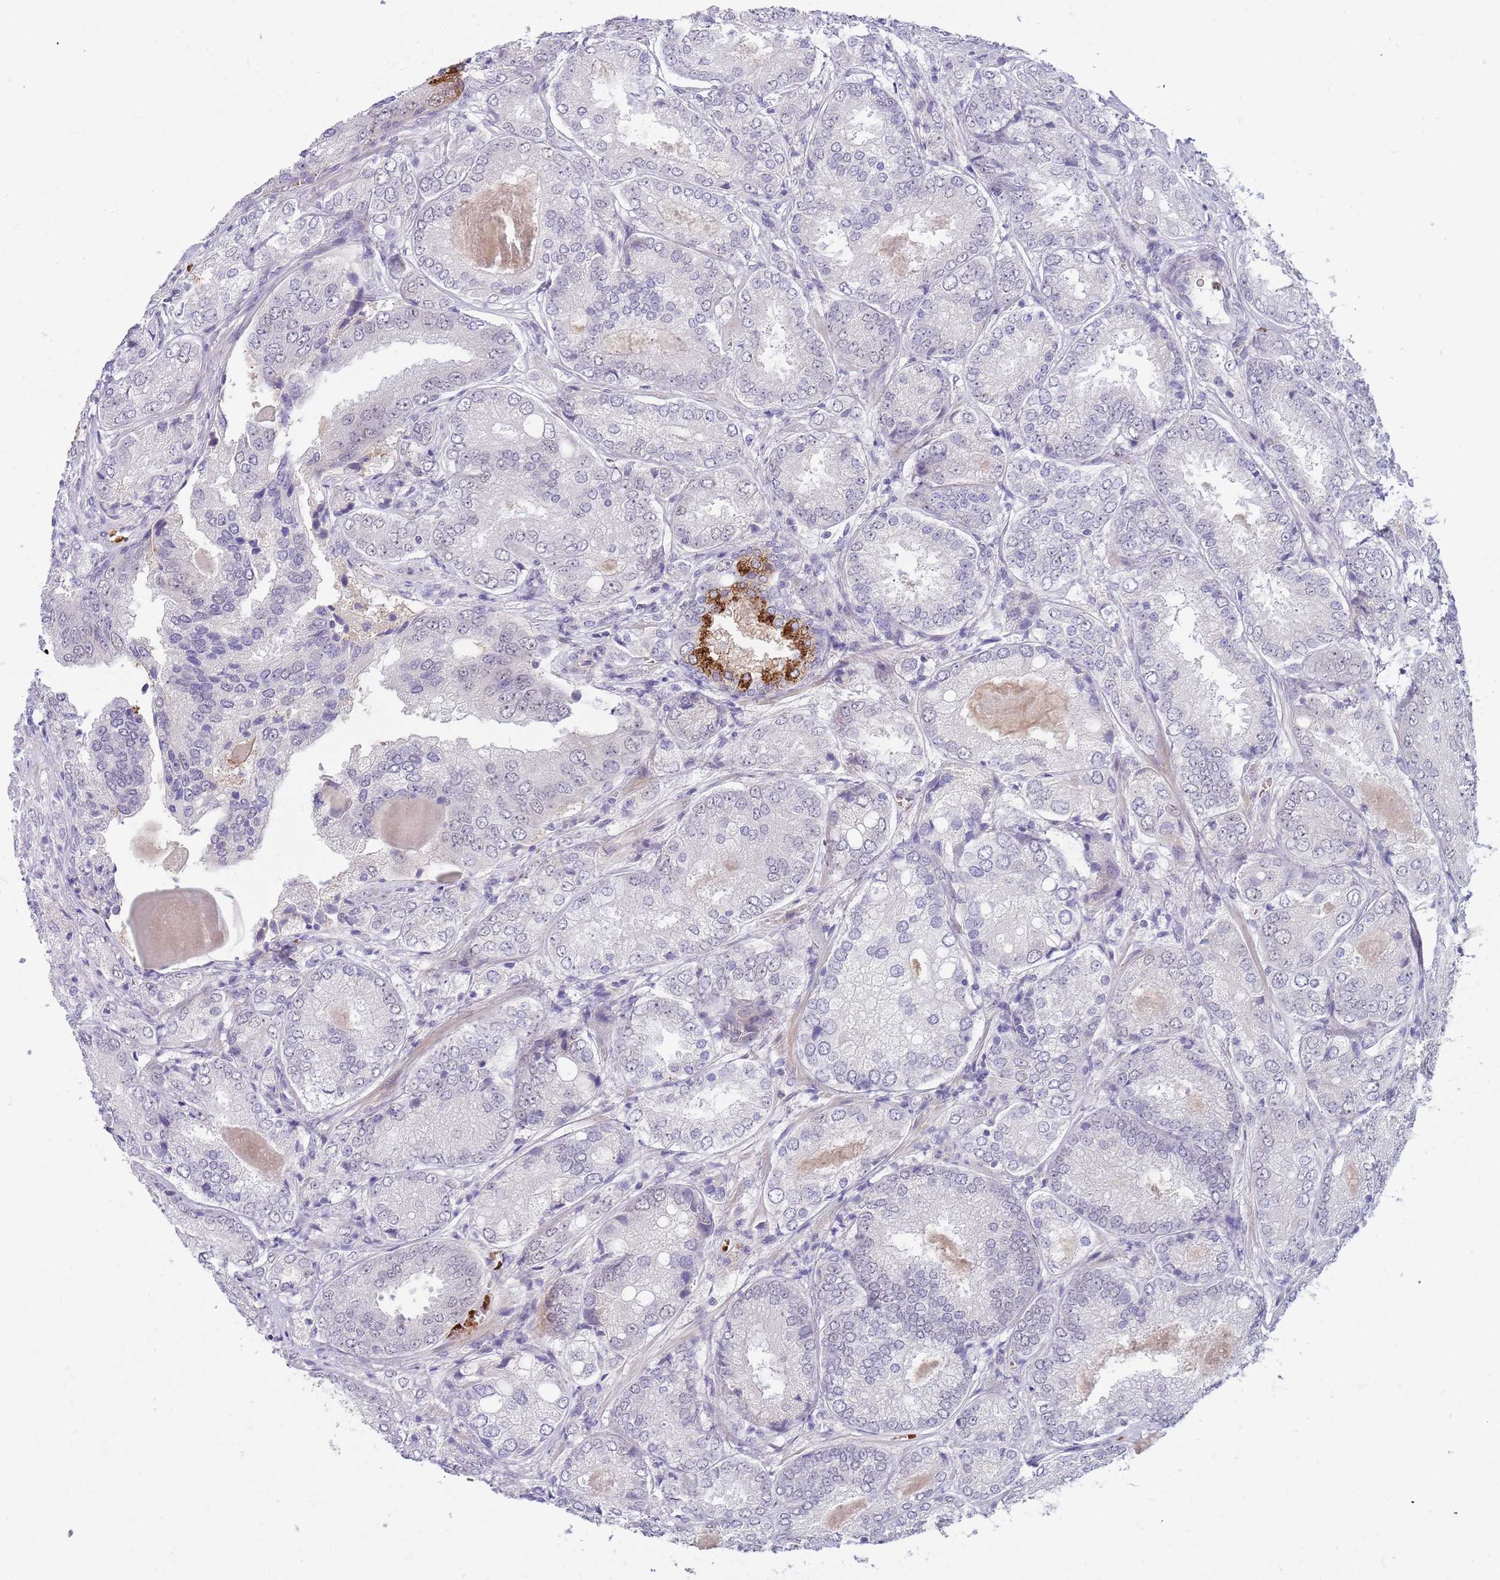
{"staining": {"intensity": "negative", "quantity": "none", "location": "none"}, "tissue": "prostate cancer", "cell_type": "Tumor cells", "image_type": "cancer", "snomed": [{"axis": "morphology", "description": "Adenocarcinoma, High grade"}, {"axis": "topography", "description": "Prostate"}], "caption": "Protein analysis of prostate cancer (adenocarcinoma (high-grade)) demonstrates no significant positivity in tumor cells.", "gene": "LYPD6B", "patient": {"sex": "male", "age": 63}}